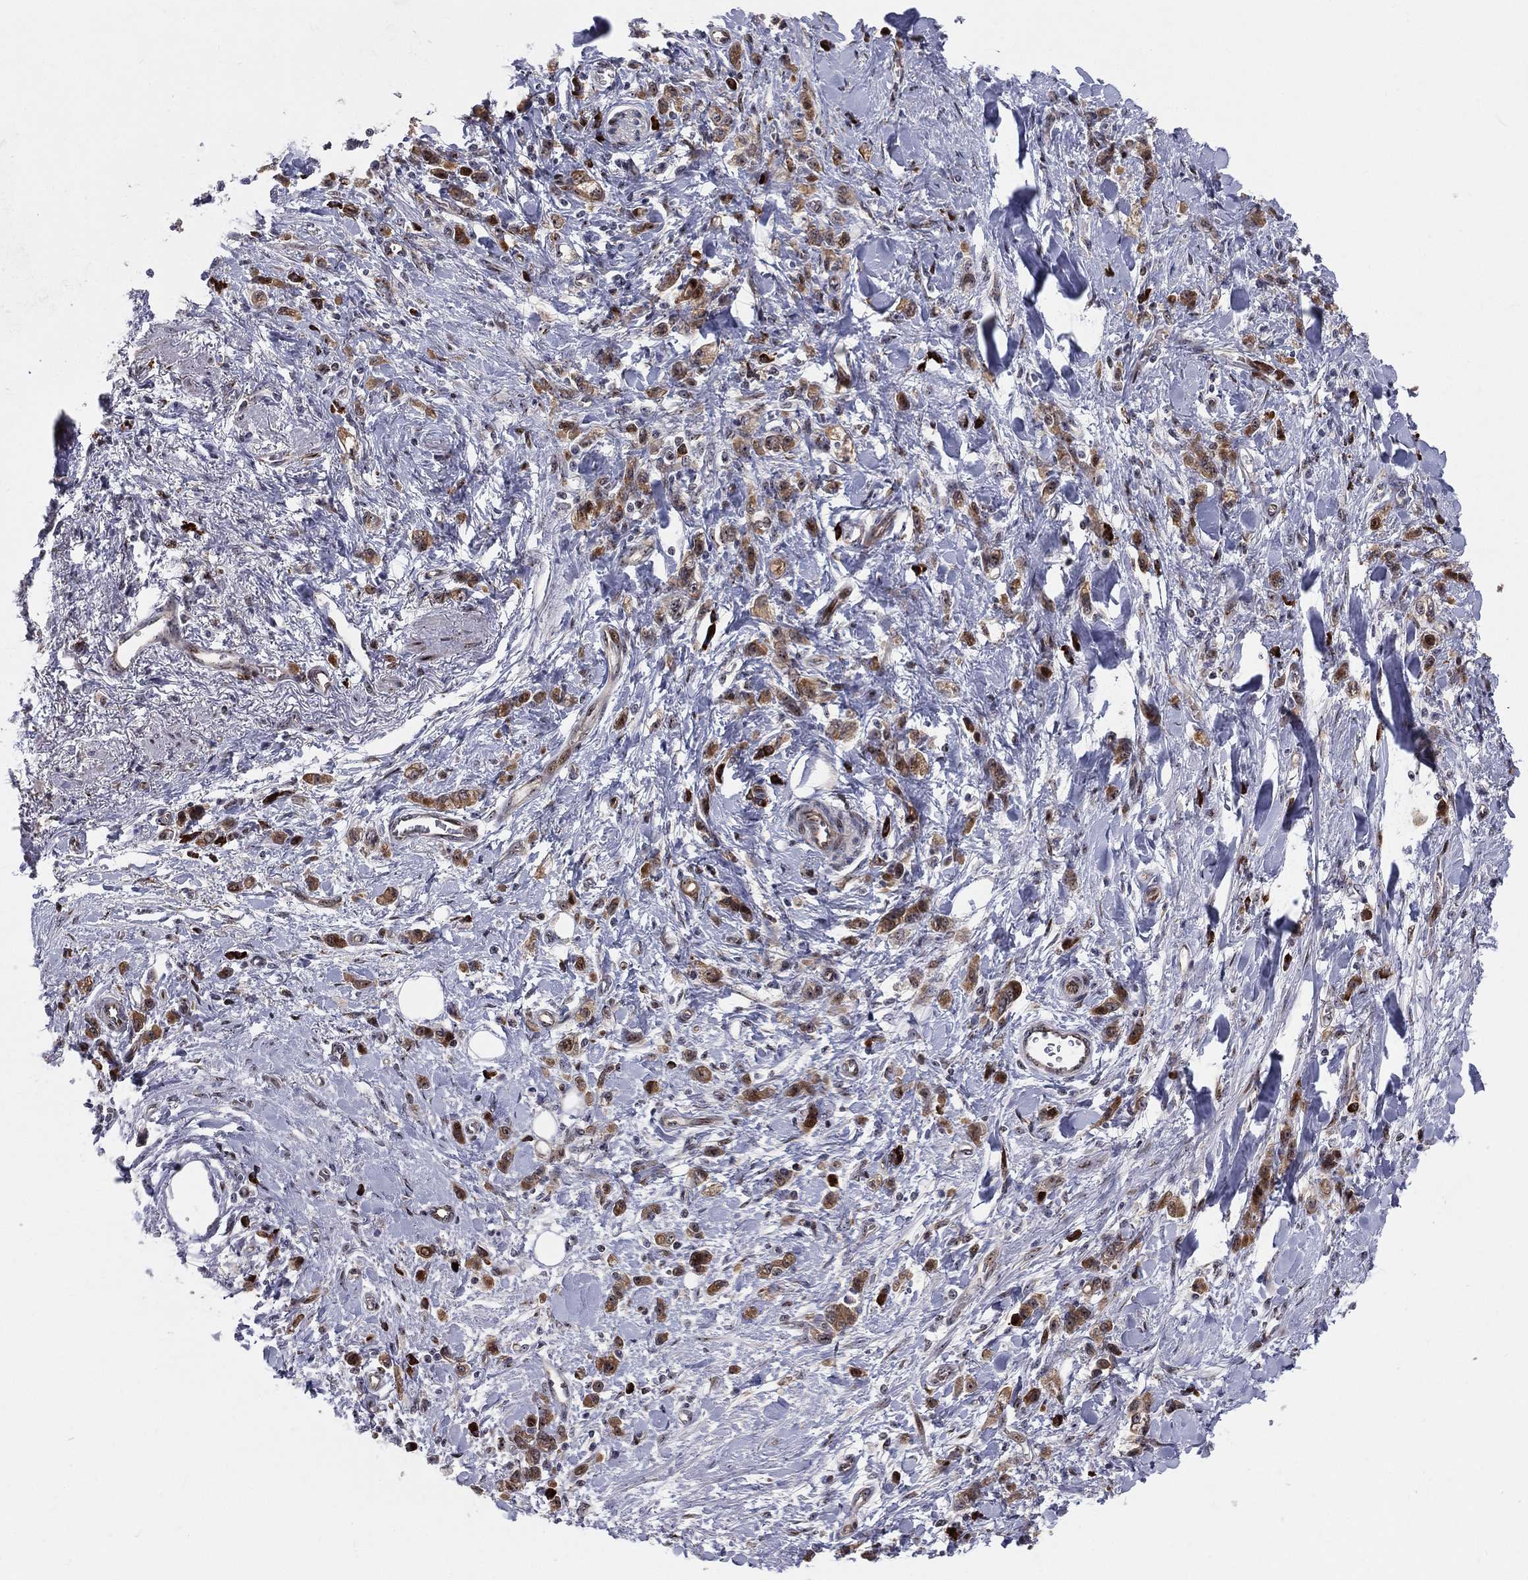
{"staining": {"intensity": "moderate", "quantity": ">75%", "location": "cytoplasmic/membranous"}, "tissue": "stomach cancer", "cell_type": "Tumor cells", "image_type": "cancer", "snomed": [{"axis": "morphology", "description": "Adenocarcinoma, NOS"}, {"axis": "topography", "description": "Stomach"}], "caption": "Protein analysis of adenocarcinoma (stomach) tissue exhibits moderate cytoplasmic/membranous expression in about >75% of tumor cells.", "gene": "VHL", "patient": {"sex": "male", "age": 77}}